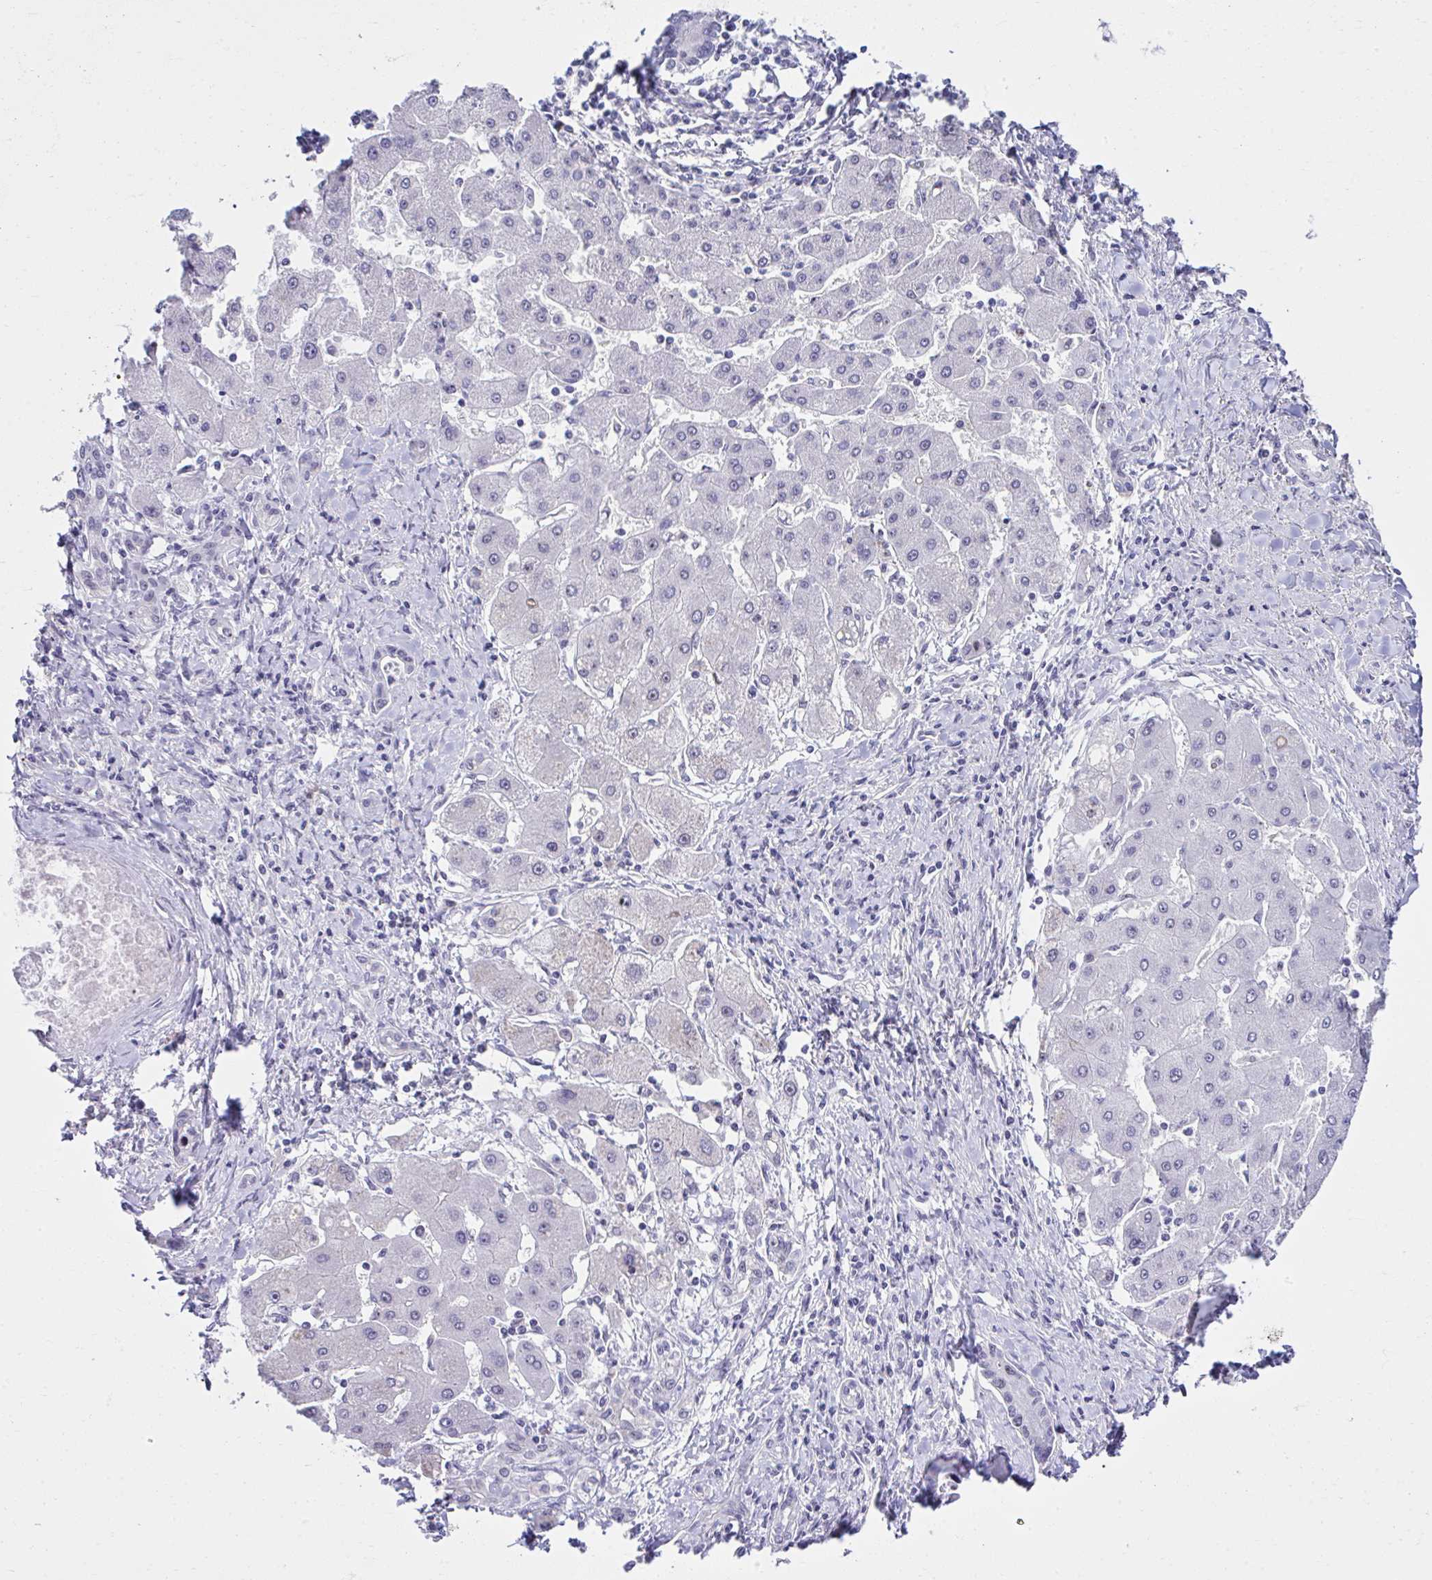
{"staining": {"intensity": "negative", "quantity": "none", "location": "none"}, "tissue": "liver cancer", "cell_type": "Tumor cells", "image_type": "cancer", "snomed": [{"axis": "morphology", "description": "Cholangiocarcinoma"}, {"axis": "topography", "description": "Liver"}], "caption": "A micrograph of human liver cancer (cholangiocarcinoma) is negative for staining in tumor cells.", "gene": "CEP72", "patient": {"sex": "male", "age": 66}}